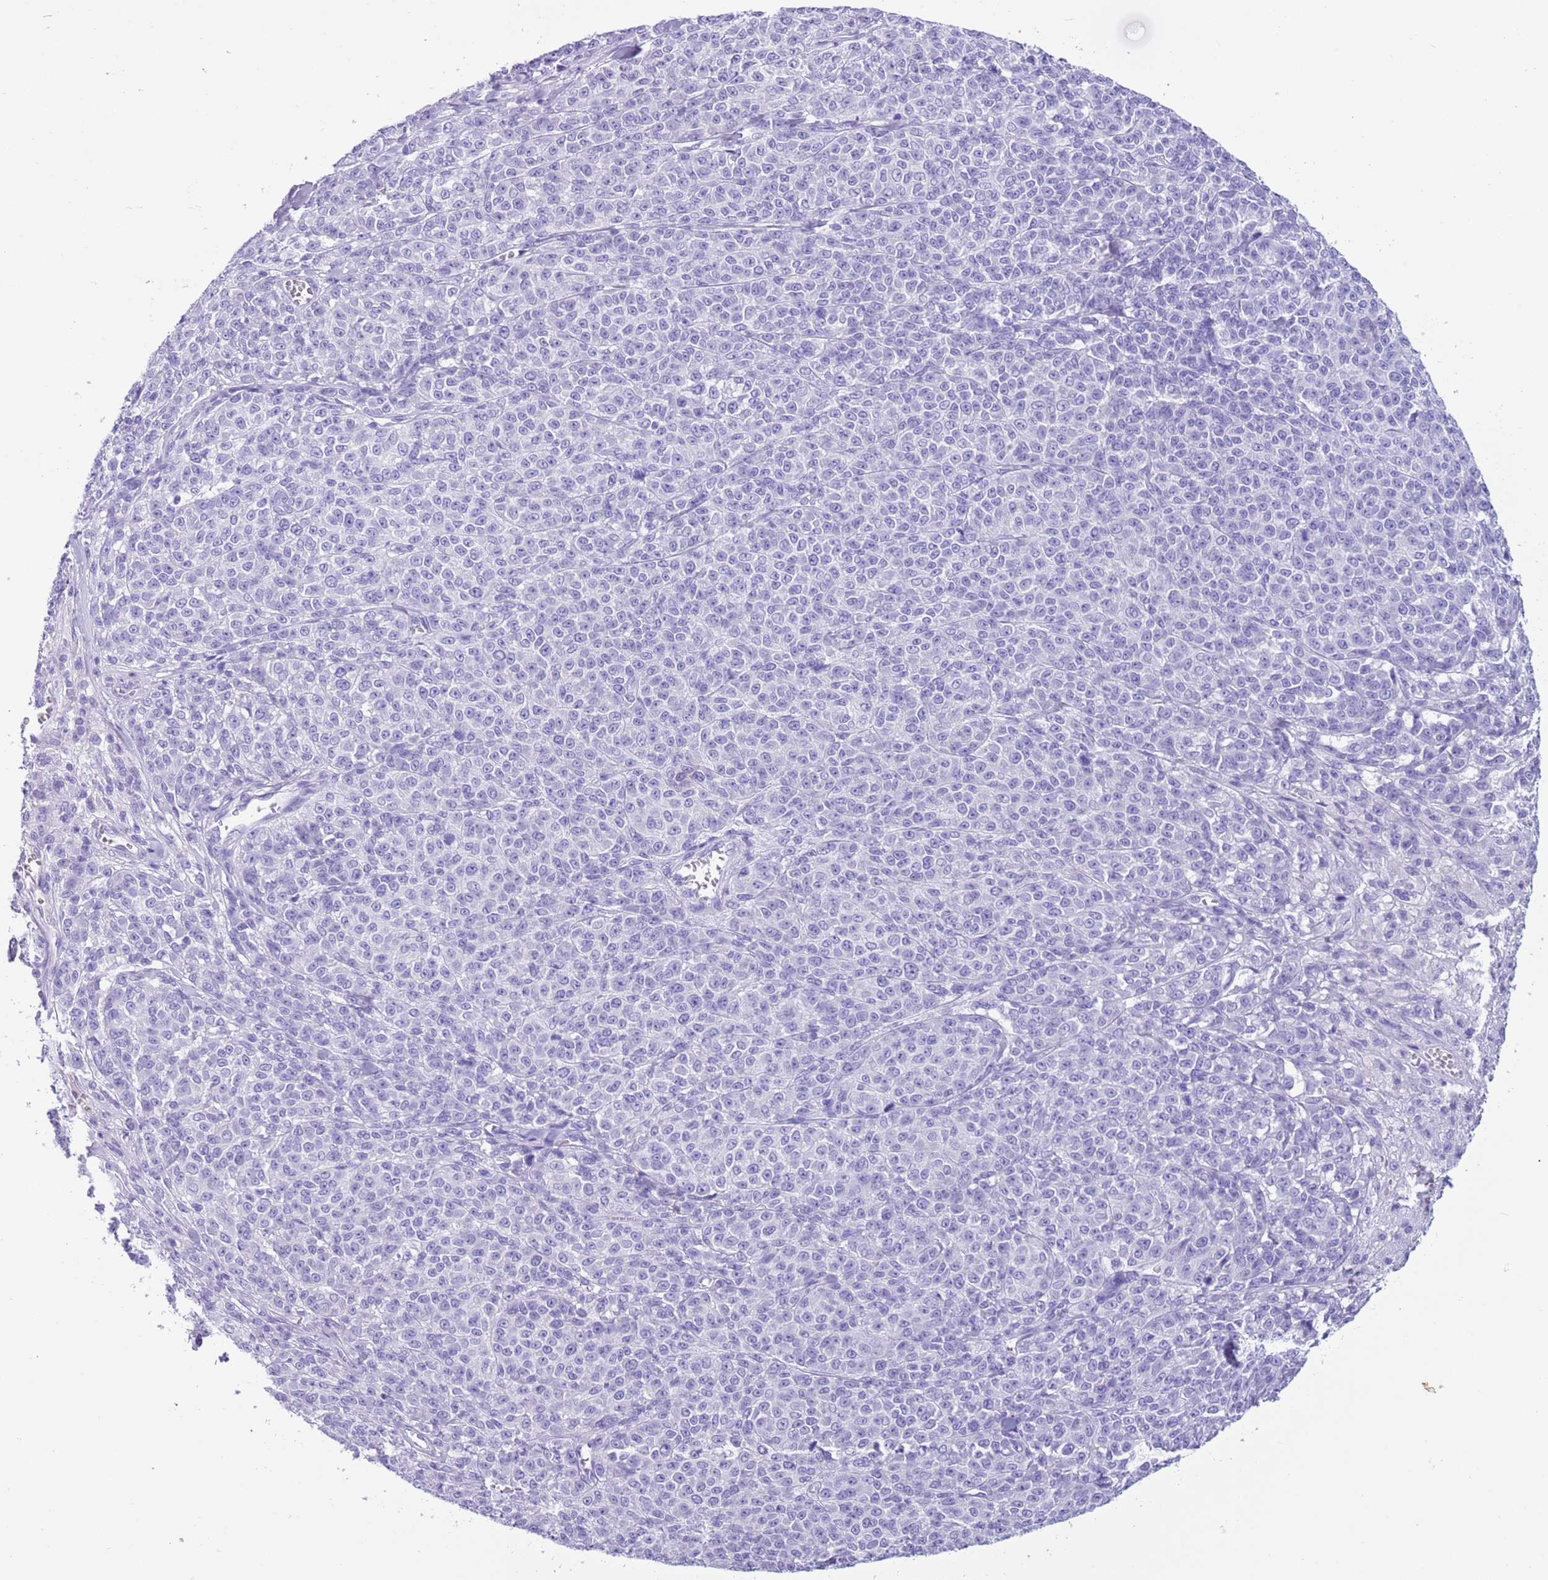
{"staining": {"intensity": "negative", "quantity": "none", "location": "none"}, "tissue": "melanoma", "cell_type": "Tumor cells", "image_type": "cancer", "snomed": [{"axis": "morphology", "description": "Normal tissue, NOS"}, {"axis": "morphology", "description": "Malignant melanoma, NOS"}, {"axis": "topography", "description": "Skin"}], "caption": "Melanoma stained for a protein using IHC shows no expression tumor cells.", "gene": "TBC1D10B", "patient": {"sex": "female", "age": 34}}